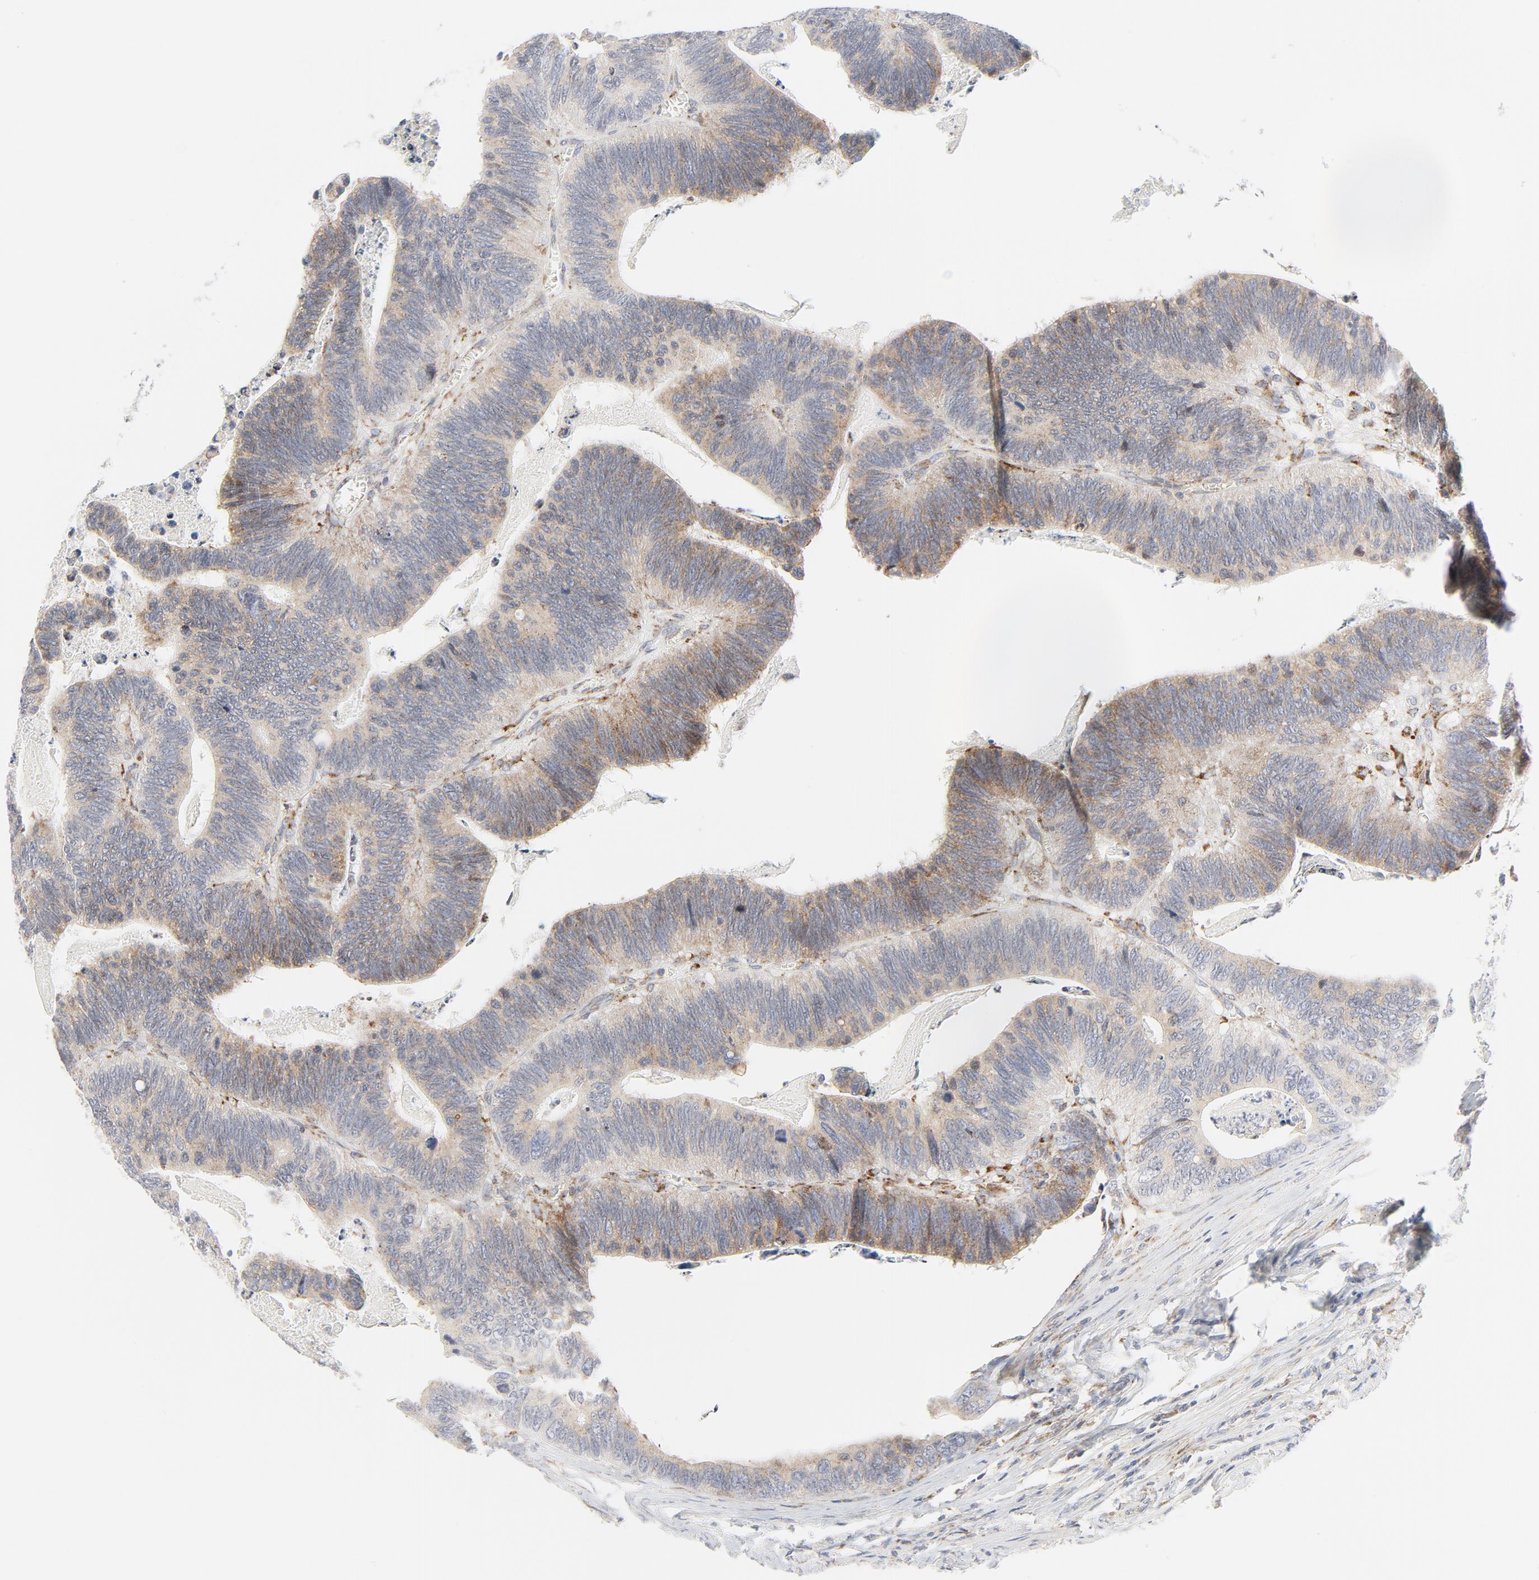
{"staining": {"intensity": "moderate", "quantity": ">75%", "location": "cytoplasmic/membranous"}, "tissue": "colorectal cancer", "cell_type": "Tumor cells", "image_type": "cancer", "snomed": [{"axis": "morphology", "description": "Adenocarcinoma, NOS"}, {"axis": "topography", "description": "Colon"}], "caption": "Protein expression by immunohistochemistry reveals moderate cytoplasmic/membranous expression in about >75% of tumor cells in colorectal adenocarcinoma.", "gene": "LRP6", "patient": {"sex": "male", "age": 72}}